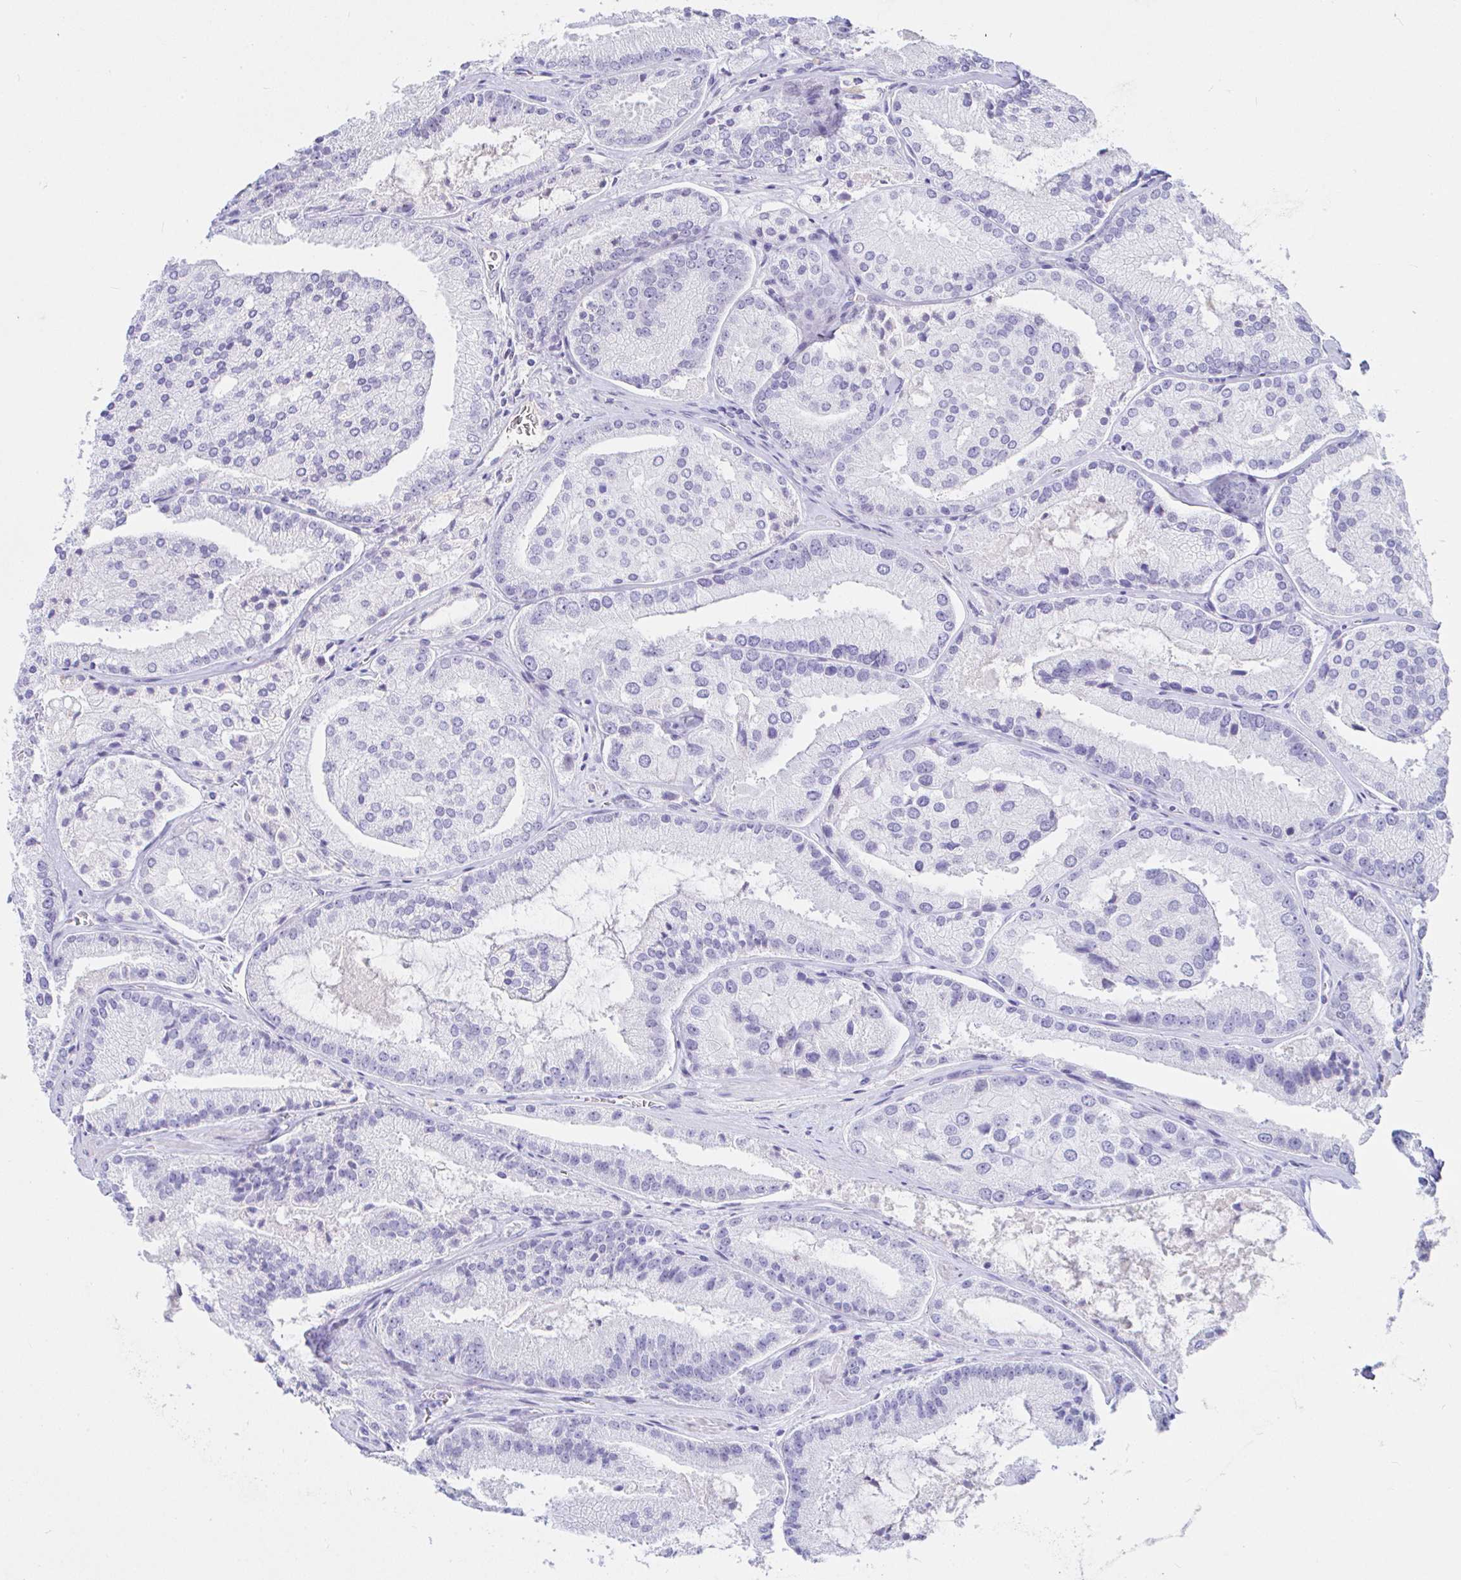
{"staining": {"intensity": "negative", "quantity": "none", "location": "none"}, "tissue": "prostate cancer", "cell_type": "Tumor cells", "image_type": "cancer", "snomed": [{"axis": "morphology", "description": "Adenocarcinoma, High grade"}, {"axis": "topography", "description": "Prostate"}], "caption": "The micrograph exhibits no staining of tumor cells in prostate cancer.", "gene": "SAA4", "patient": {"sex": "male", "age": 73}}